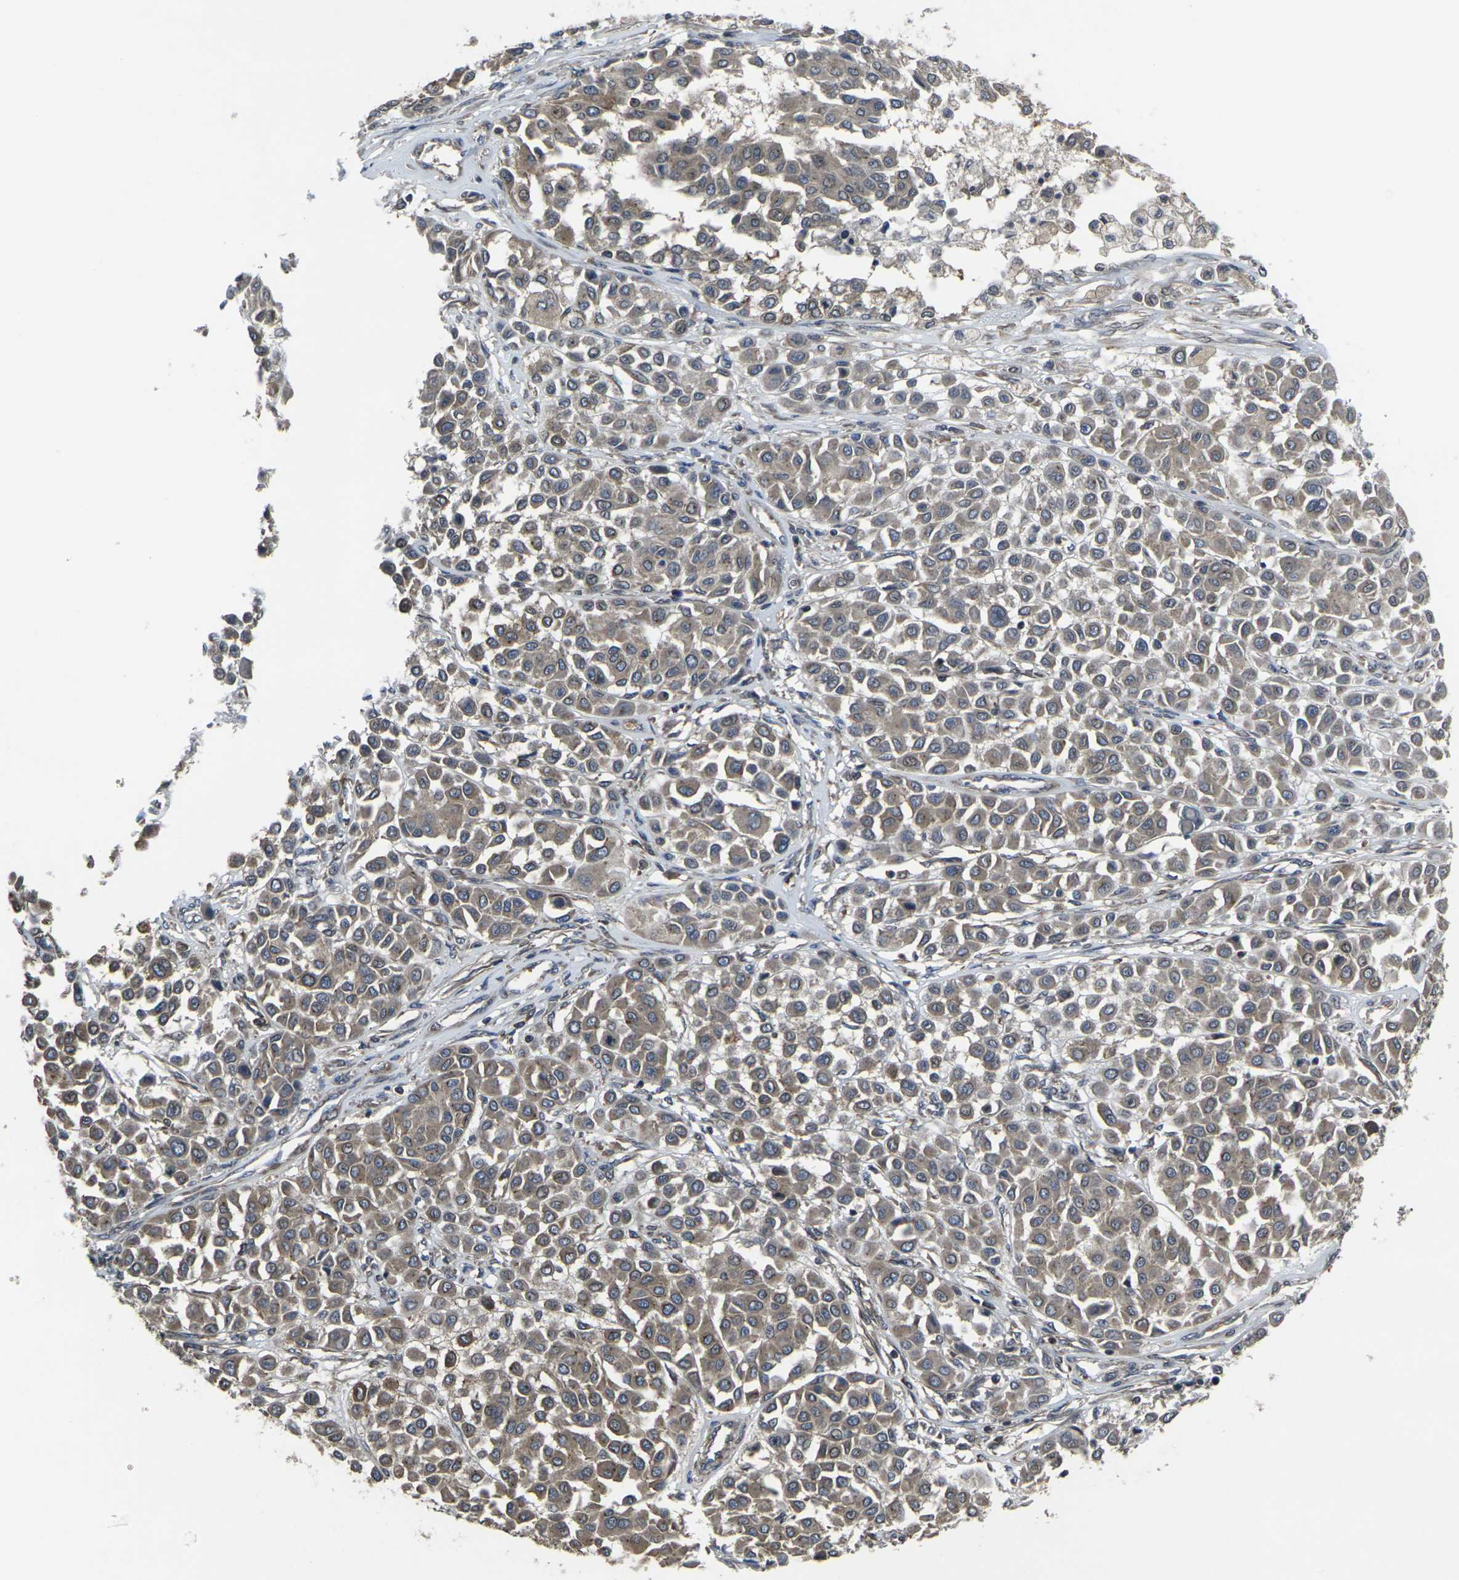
{"staining": {"intensity": "weak", "quantity": ">75%", "location": "cytoplasmic/membranous"}, "tissue": "melanoma", "cell_type": "Tumor cells", "image_type": "cancer", "snomed": [{"axis": "morphology", "description": "Malignant melanoma, Metastatic site"}, {"axis": "topography", "description": "Soft tissue"}], "caption": "Immunohistochemical staining of malignant melanoma (metastatic site) exhibits low levels of weak cytoplasmic/membranous protein expression in about >75% of tumor cells.", "gene": "PRKACB", "patient": {"sex": "male", "age": 41}}